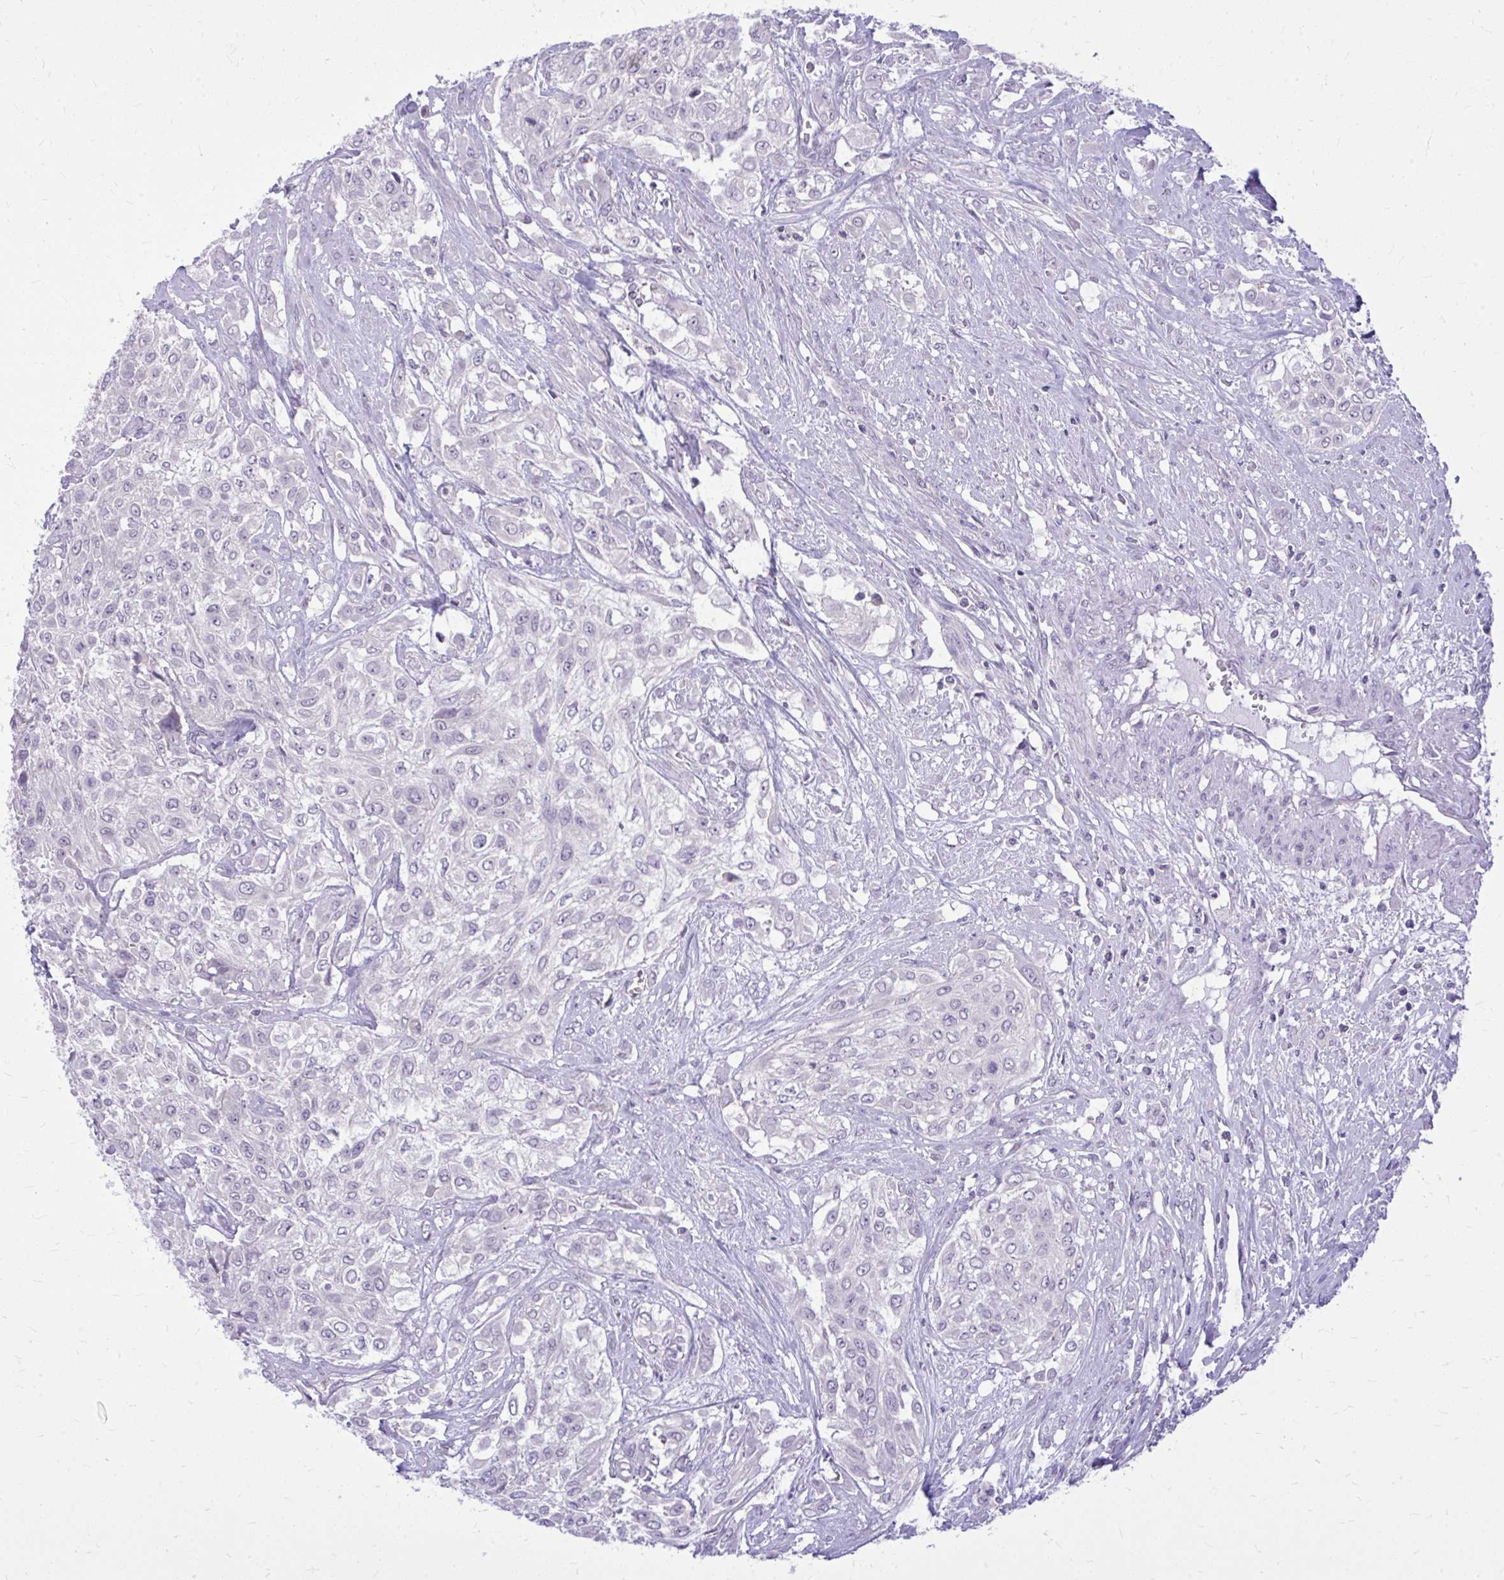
{"staining": {"intensity": "negative", "quantity": "none", "location": "none"}, "tissue": "urothelial cancer", "cell_type": "Tumor cells", "image_type": "cancer", "snomed": [{"axis": "morphology", "description": "Urothelial carcinoma, High grade"}, {"axis": "topography", "description": "Urinary bladder"}], "caption": "Immunohistochemistry (IHC) photomicrograph of human urothelial carcinoma (high-grade) stained for a protein (brown), which demonstrates no staining in tumor cells.", "gene": "DPY19L1", "patient": {"sex": "male", "age": 57}}